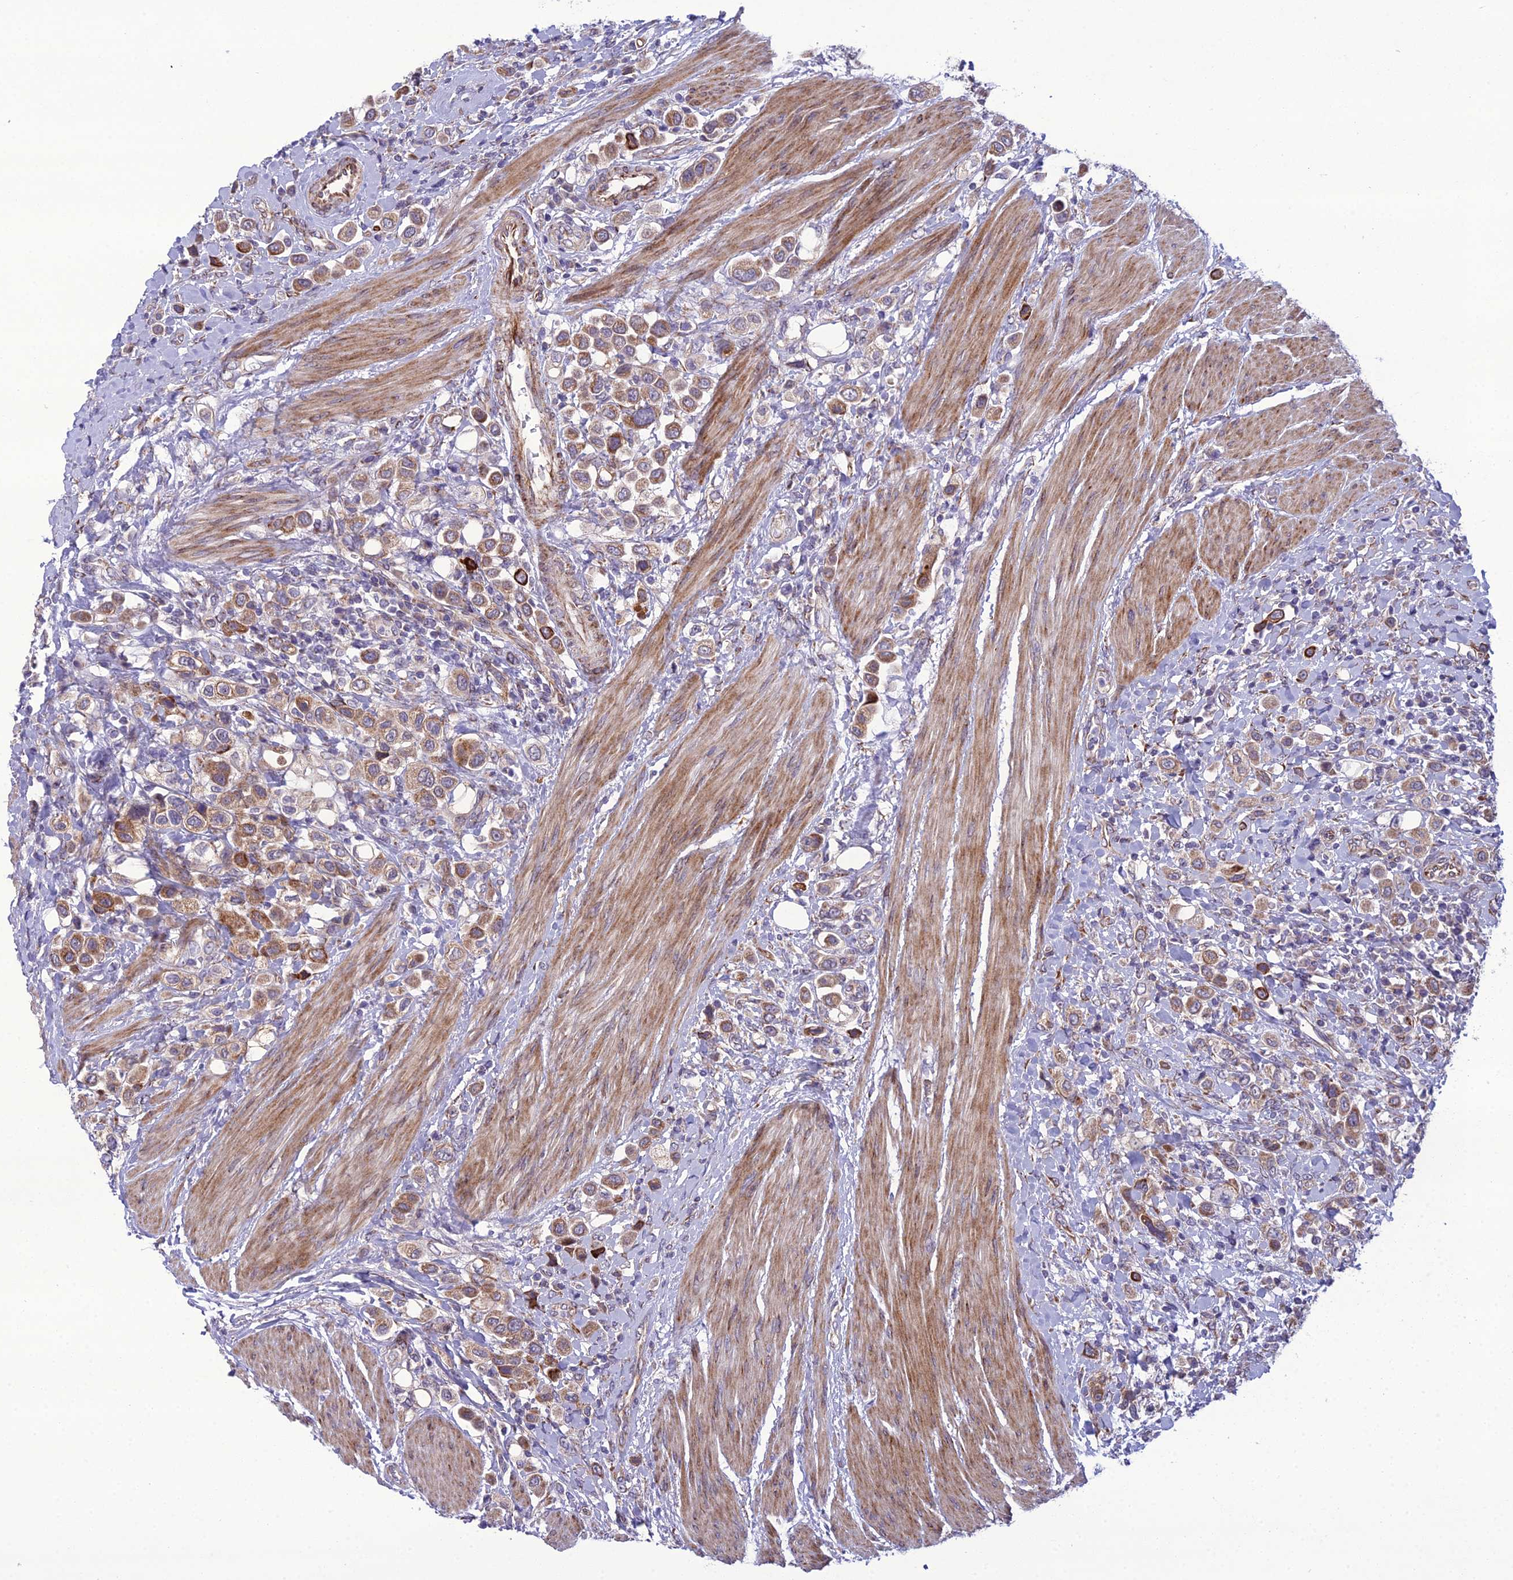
{"staining": {"intensity": "moderate", "quantity": ">75%", "location": "cytoplasmic/membranous"}, "tissue": "urothelial cancer", "cell_type": "Tumor cells", "image_type": "cancer", "snomed": [{"axis": "morphology", "description": "Urothelial carcinoma, High grade"}, {"axis": "topography", "description": "Urinary bladder"}], "caption": "Tumor cells demonstrate medium levels of moderate cytoplasmic/membranous expression in approximately >75% of cells in urothelial cancer. (DAB = brown stain, brightfield microscopy at high magnification).", "gene": "NODAL", "patient": {"sex": "male", "age": 50}}